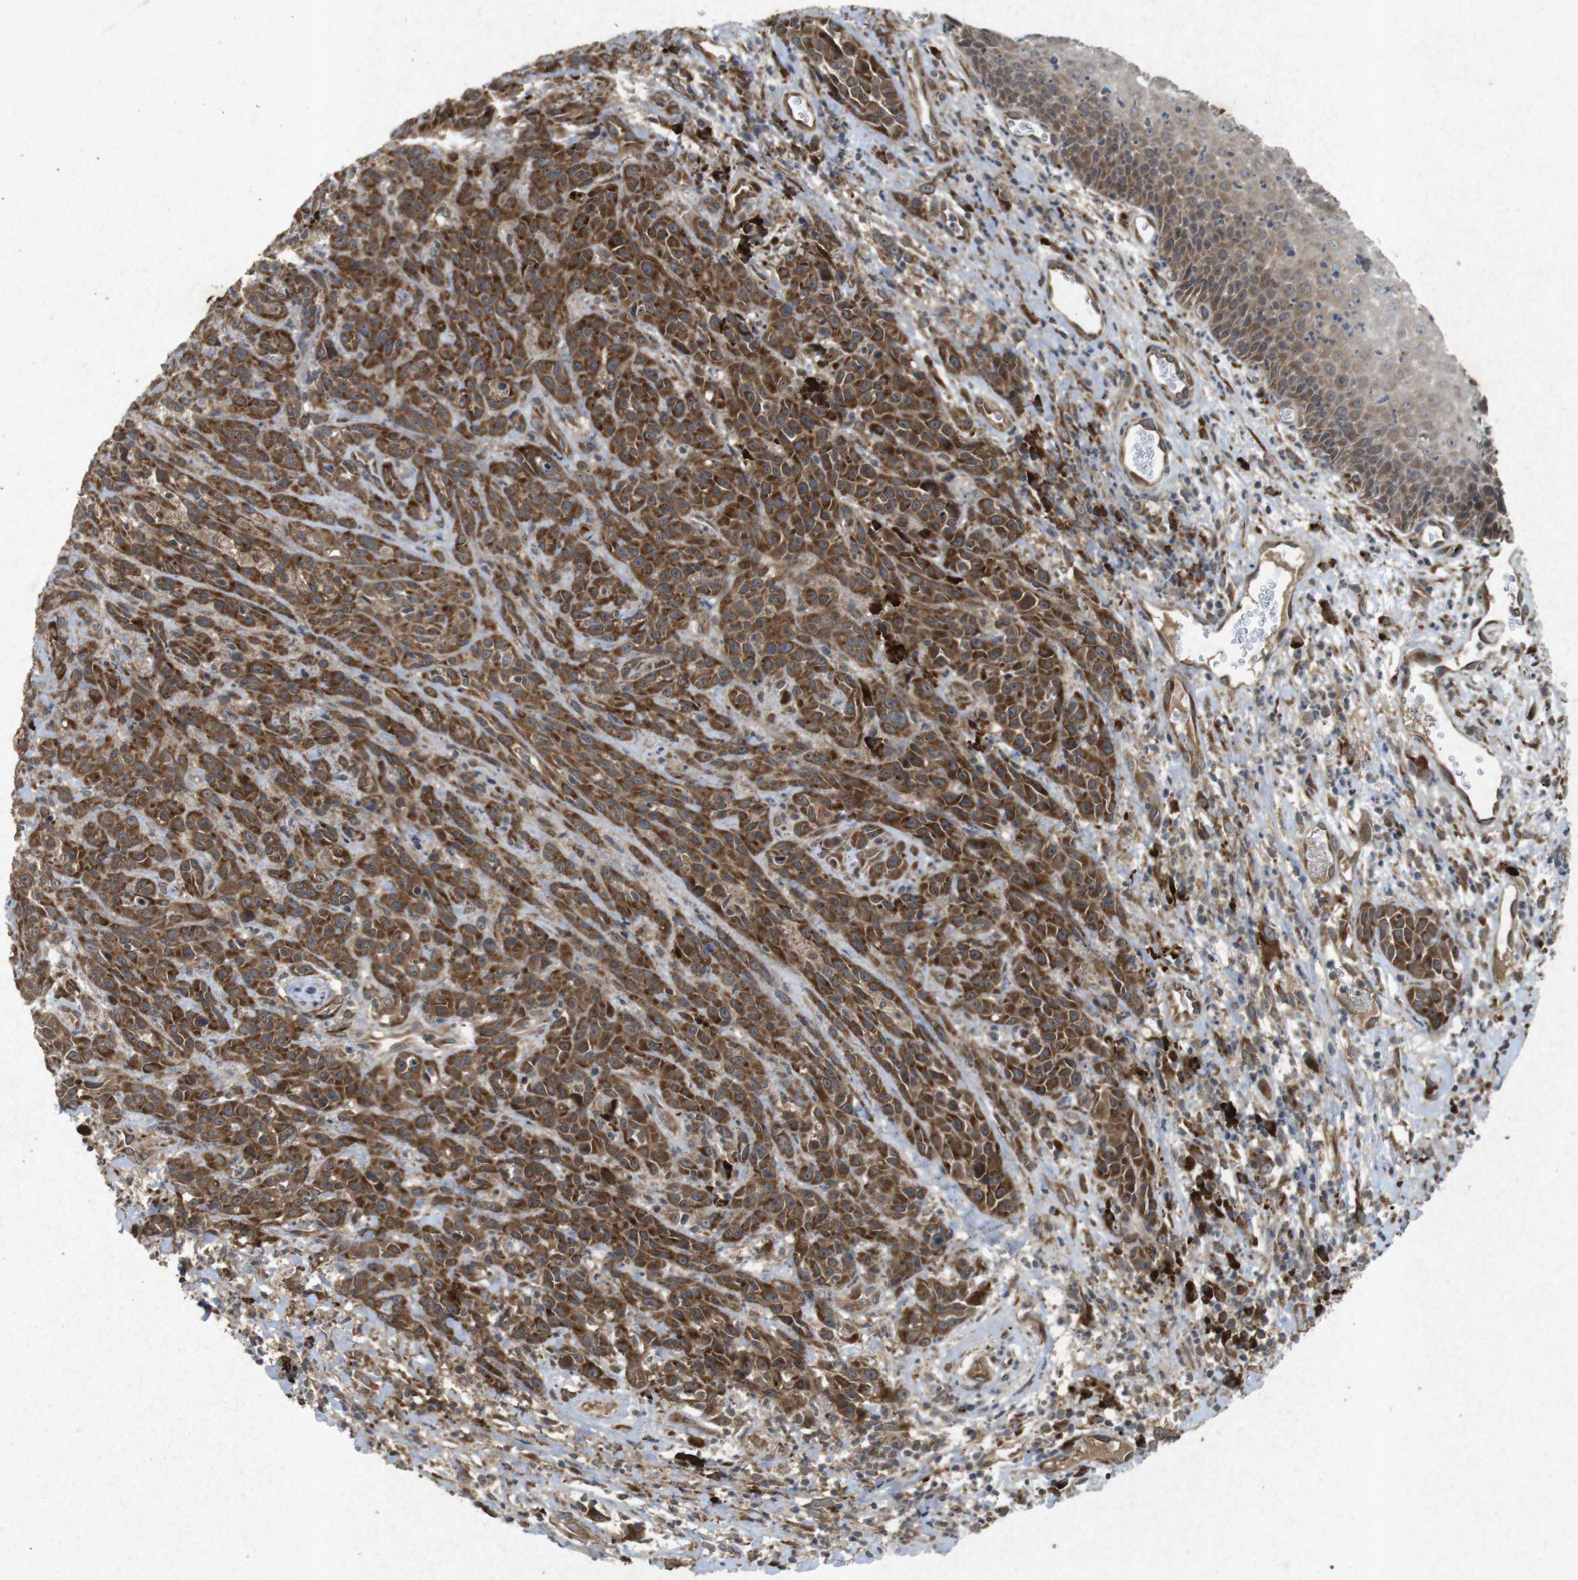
{"staining": {"intensity": "moderate", "quantity": ">75%", "location": "cytoplasmic/membranous"}, "tissue": "head and neck cancer", "cell_type": "Tumor cells", "image_type": "cancer", "snomed": [{"axis": "morphology", "description": "Normal tissue, NOS"}, {"axis": "morphology", "description": "Squamous cell carcinoma, NOS"}, {"axis": "topography", "description": "Cartilage tissue"}, {"axis": "topography", "description": "Head-Neck"}], "caption": "Squamous cell carcinoma (head and neck) stained with immunohistochemistry (IHC) demonstrates moderate cytoplasmic/membranous staining in about >75% of tumor cells.", "gene": "FLCN", "patient": {"sex": "male", "age": 62}}